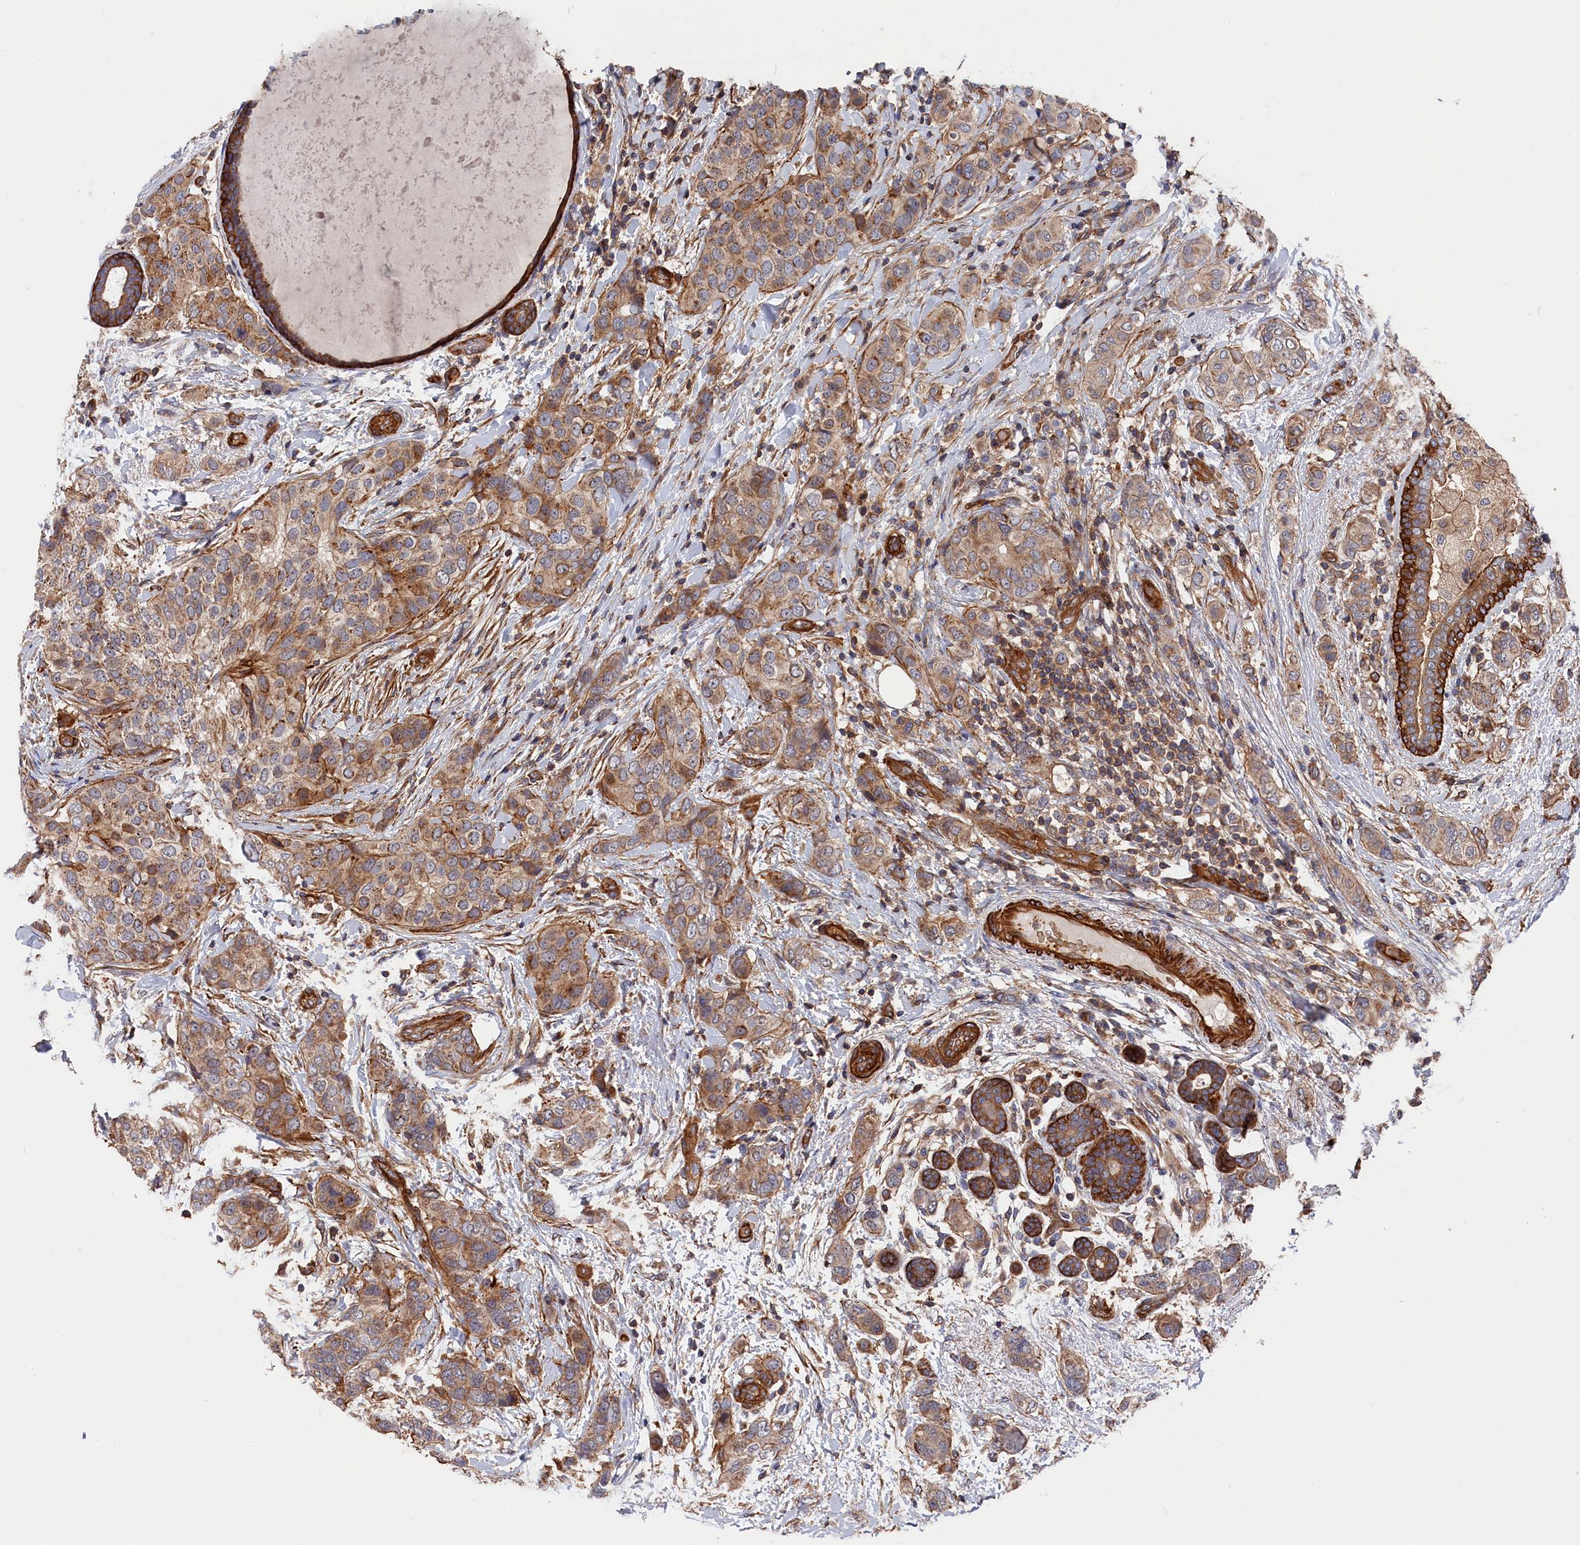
{"staining": {"intensity": "moderate", "quantity": ">75%", "location": "cytoplasmic/membranous"}, "tissue": "breast cancer", "cell_type": "Tumor cells", "image_type": "cancer", "snomed": [{"axis": "morphology", "description": "Lobular carcinoma"}, {"axis": "topography", "description": "Breast"}], "caption": "Protein staining by immunohistochemistry (IHC) displays moderate cytoplasmic/membranous positivity in about >75% of tumor cells in breast cancer (lobular carcinoma).", "gene": "LDHD", "patient": {"sex": "female", "age": 51}}